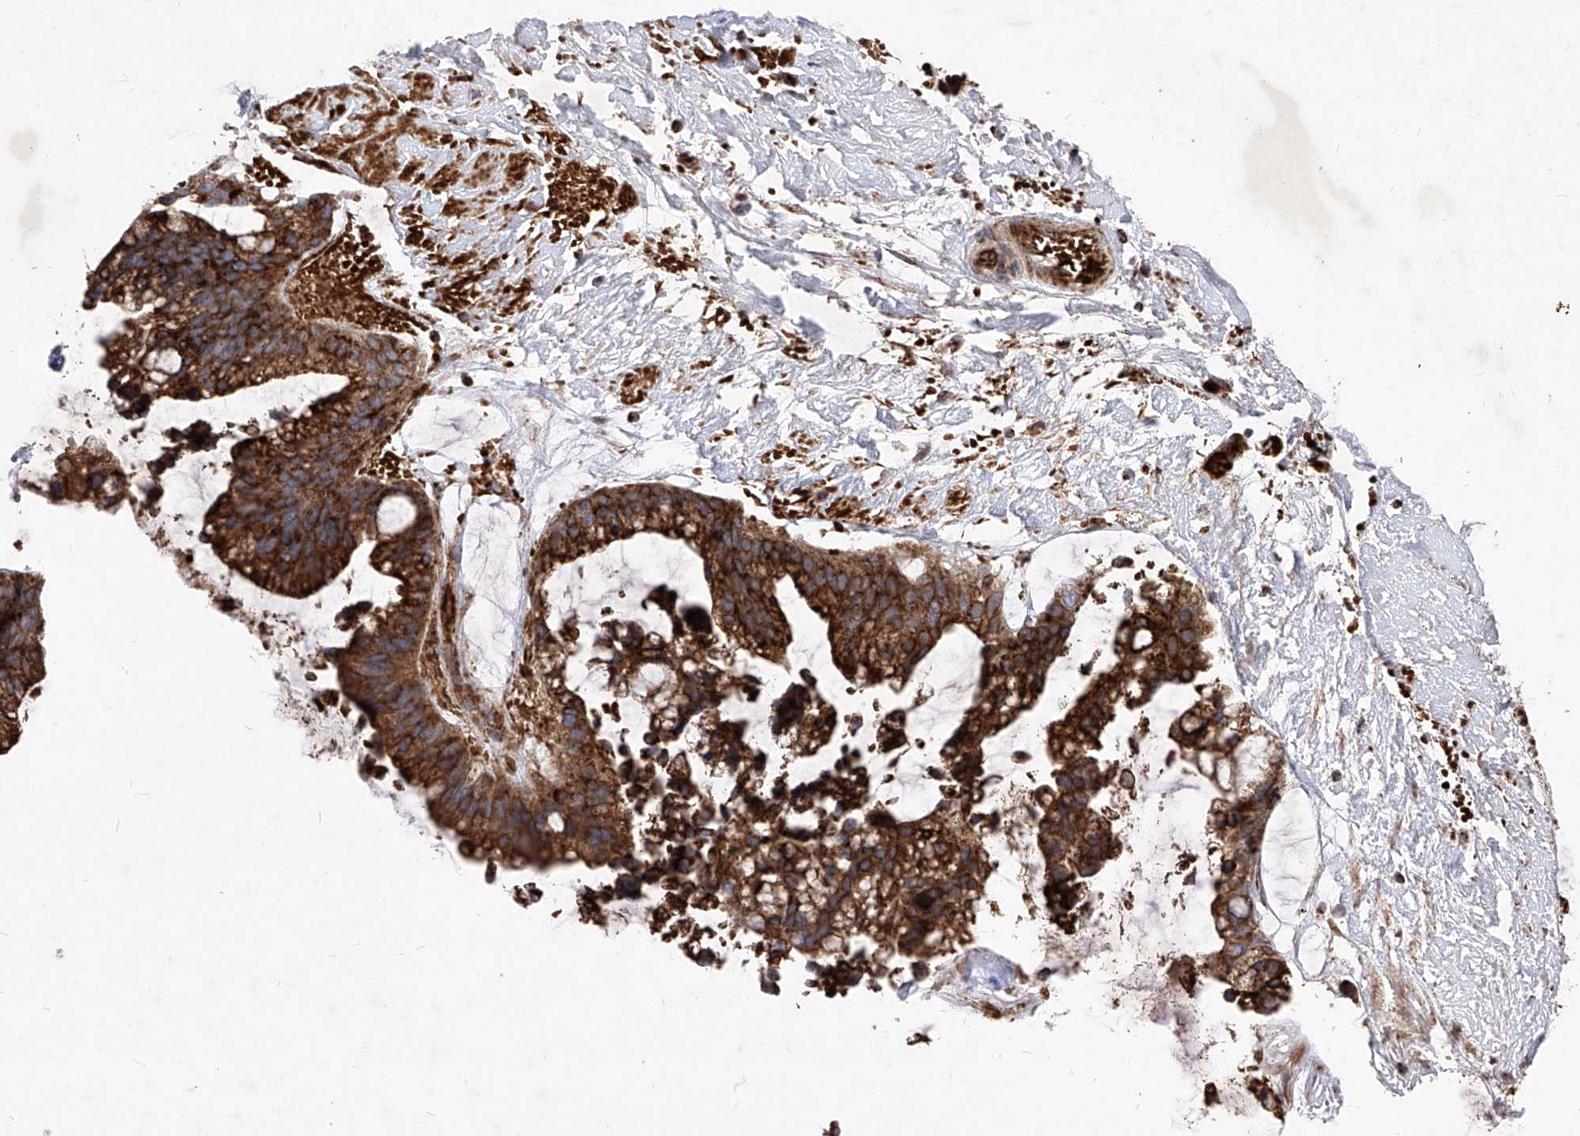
{"staining": {"intensity": "strong", "quantity": ">75%", "location": "cytoplasmic/membranous"}, "tissue": "ovarian cancer", "cell_type": "Tumor cells", "image_type": "cancer", "snomed": [{"axis": "morphology", "description": "Cystadenocarcinoma, mucinous, NOS"}, {"axis": "topography", "description": "Ovary"}], "caption": "High-magnification brightfield microscopy of mucinous cystadenocarcinoma (ovarian) stained with DAB (3,3'-diaminobenzidine) (brown) and counterstained with hematoxylin (blue). tumor cells exhibit strong cytoplasmic/membranous positivity is seen in approximately>75% of cells. (DAB IHC, brown staining for protein, blue staining for nuclei).", "gene": "SEMA6A", "patient": {"sex": "female", "age": 39}}